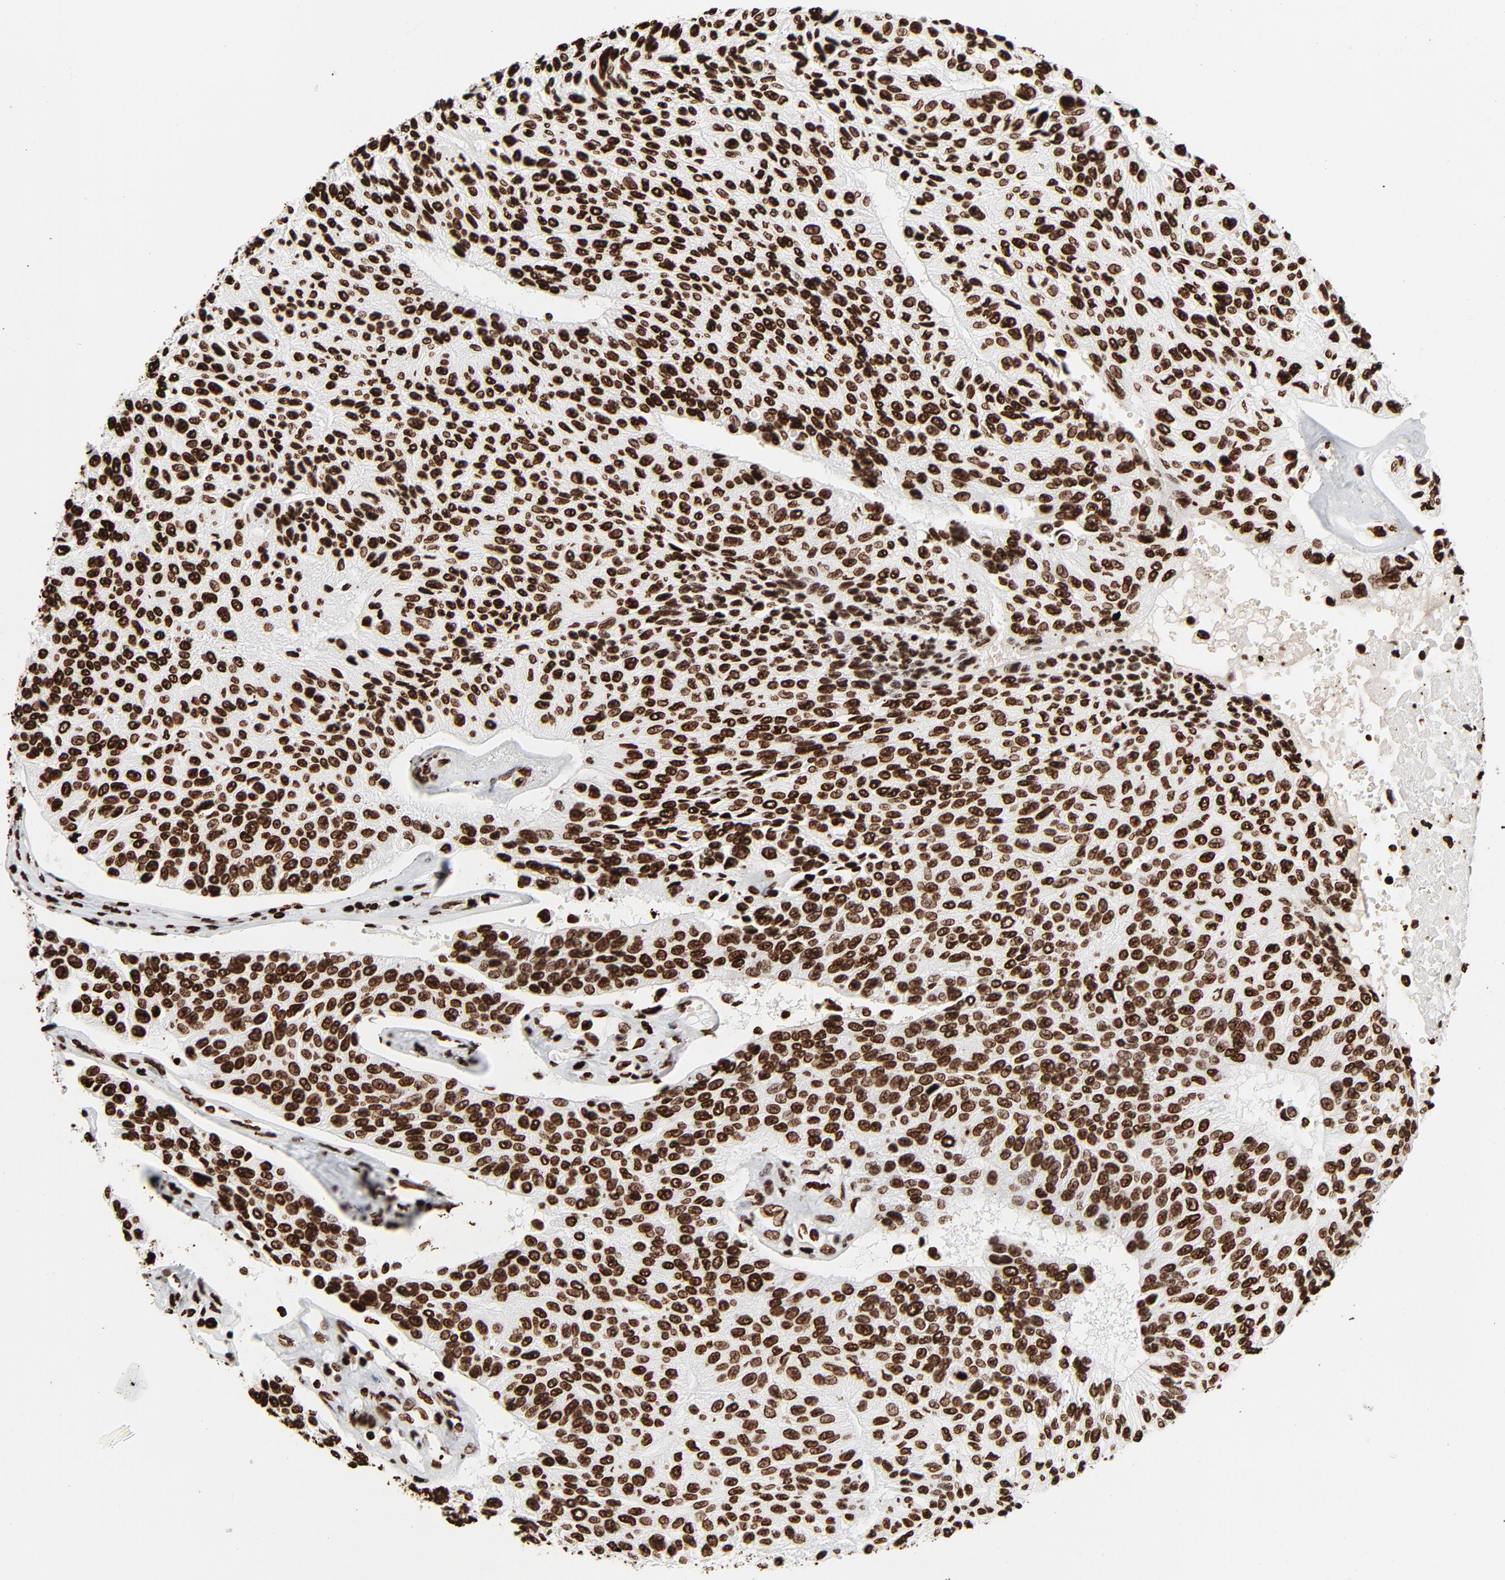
{"staining": {"intensity": "strong", "quantity": ">75%", "location": "nuclear"}, "tissue": "urothelial cancer", "cell_type": "Tumor cells", "image_type": "cancer", "snomed": [{"axis": "morphology", "description": "Urothelial carcinoma, High grade"}, {"axis": "topography", "description": "Urinary bladder"}], "caption": "A high amount of strong nuclear expression is identified in about >75% of tumor cells in urothelial cancer tissue. Using DAB (brown) and hematoxylin (blue) stains, captured at high magnification using brightfield microscopy.", "gene": "H3-4", "patient": {"sex": "male", "age": 66}}